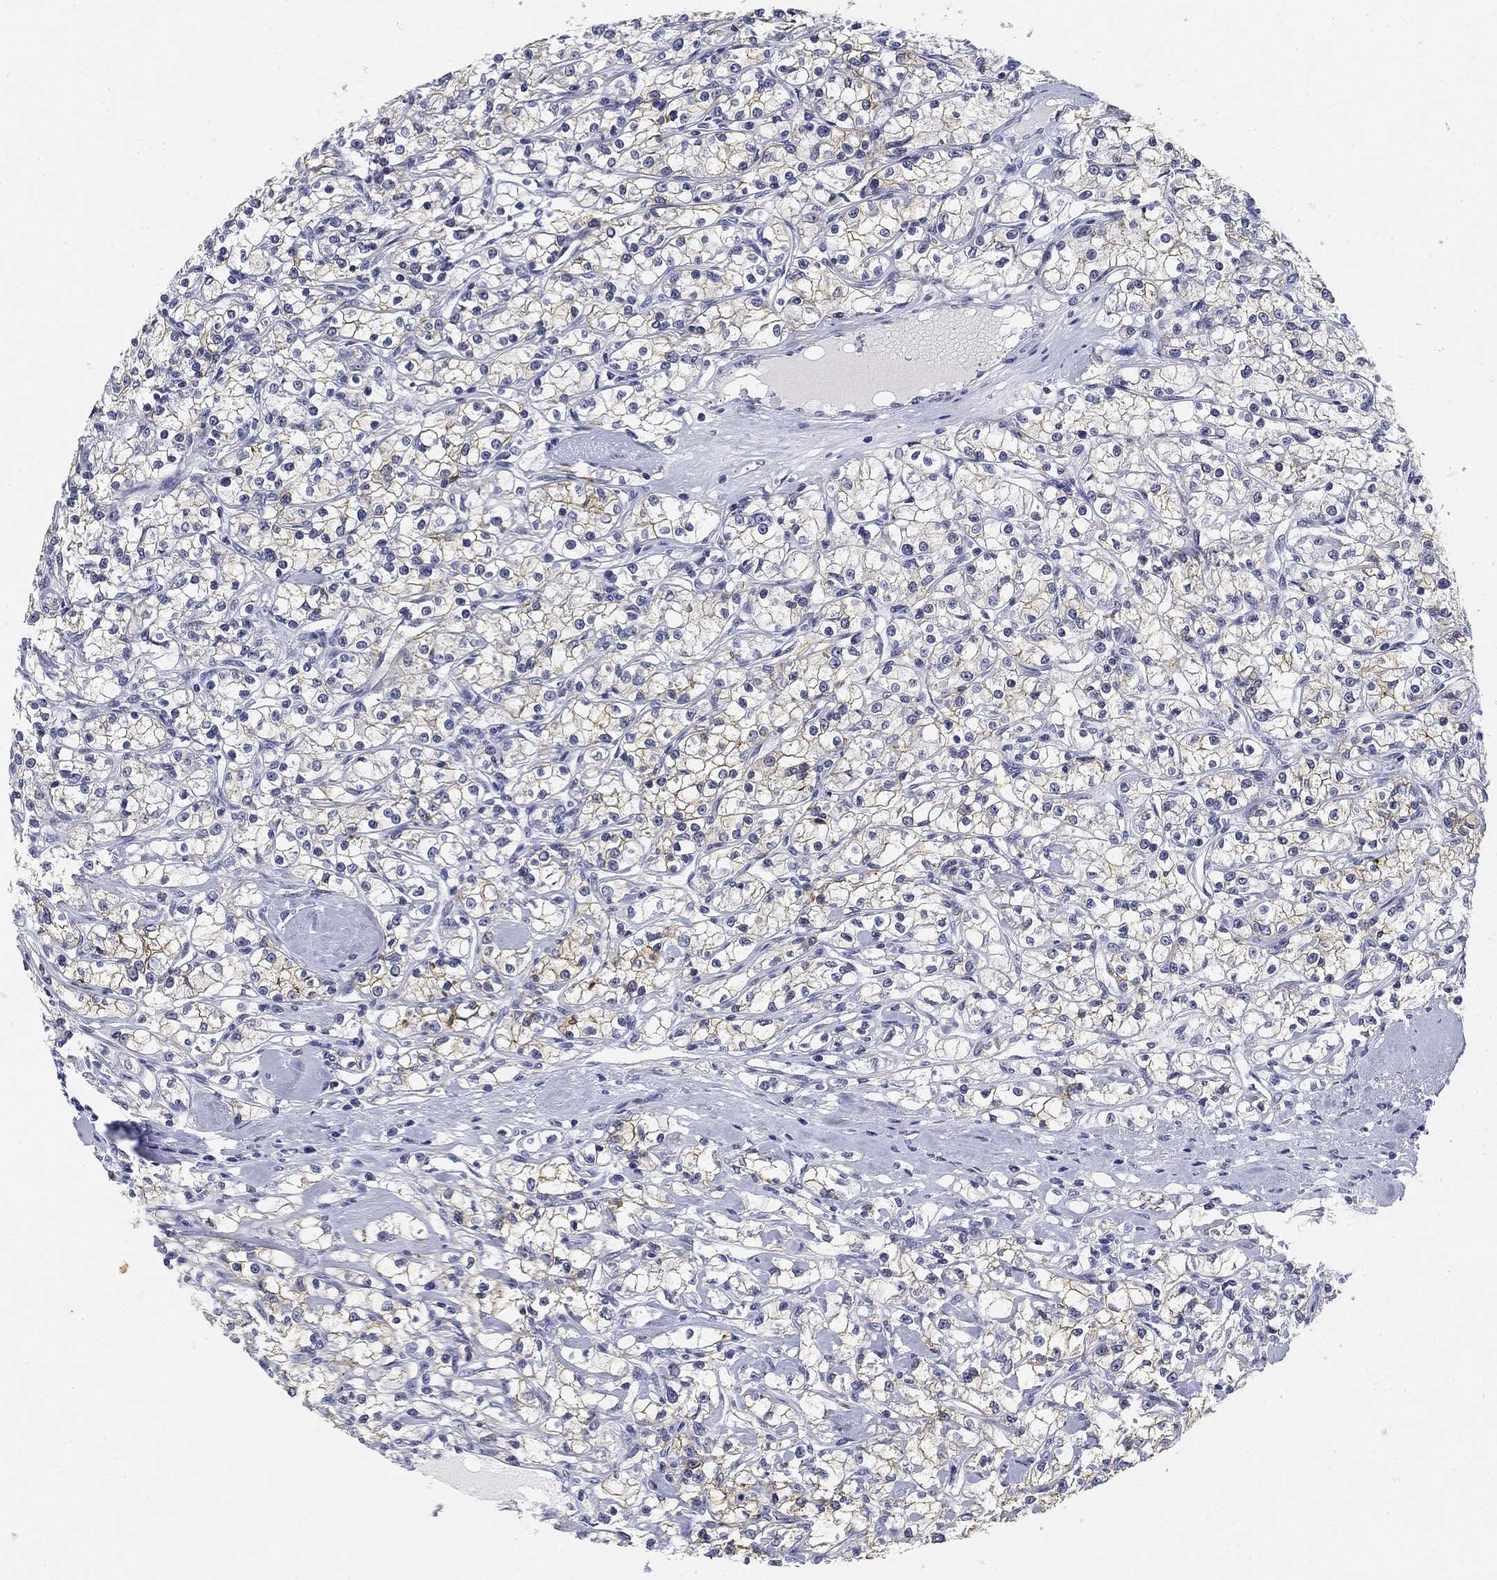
{"staining": {"intensity": "moderate", "quantity": "<25%", "location": "cytoplasmic/membranous"}, "tissue": "renal cancer", "cell_type": "Tumor cells", "image_type": "cancer", "snomed": [{"axis": "morphology", "description": "Adenocarcinoma, NOS"}, {"axis": "topography", "description": "Kidney"}], "caption": "Protein positivity by immunohistochemistry (IHC) reveals moderate cytoplasmic/membranous positivity in approximately <25% of tumor cells in adenocarcinoma (renal).", "gene": "SLC2A5", "patient": {"sex": "female", "age": 59}}